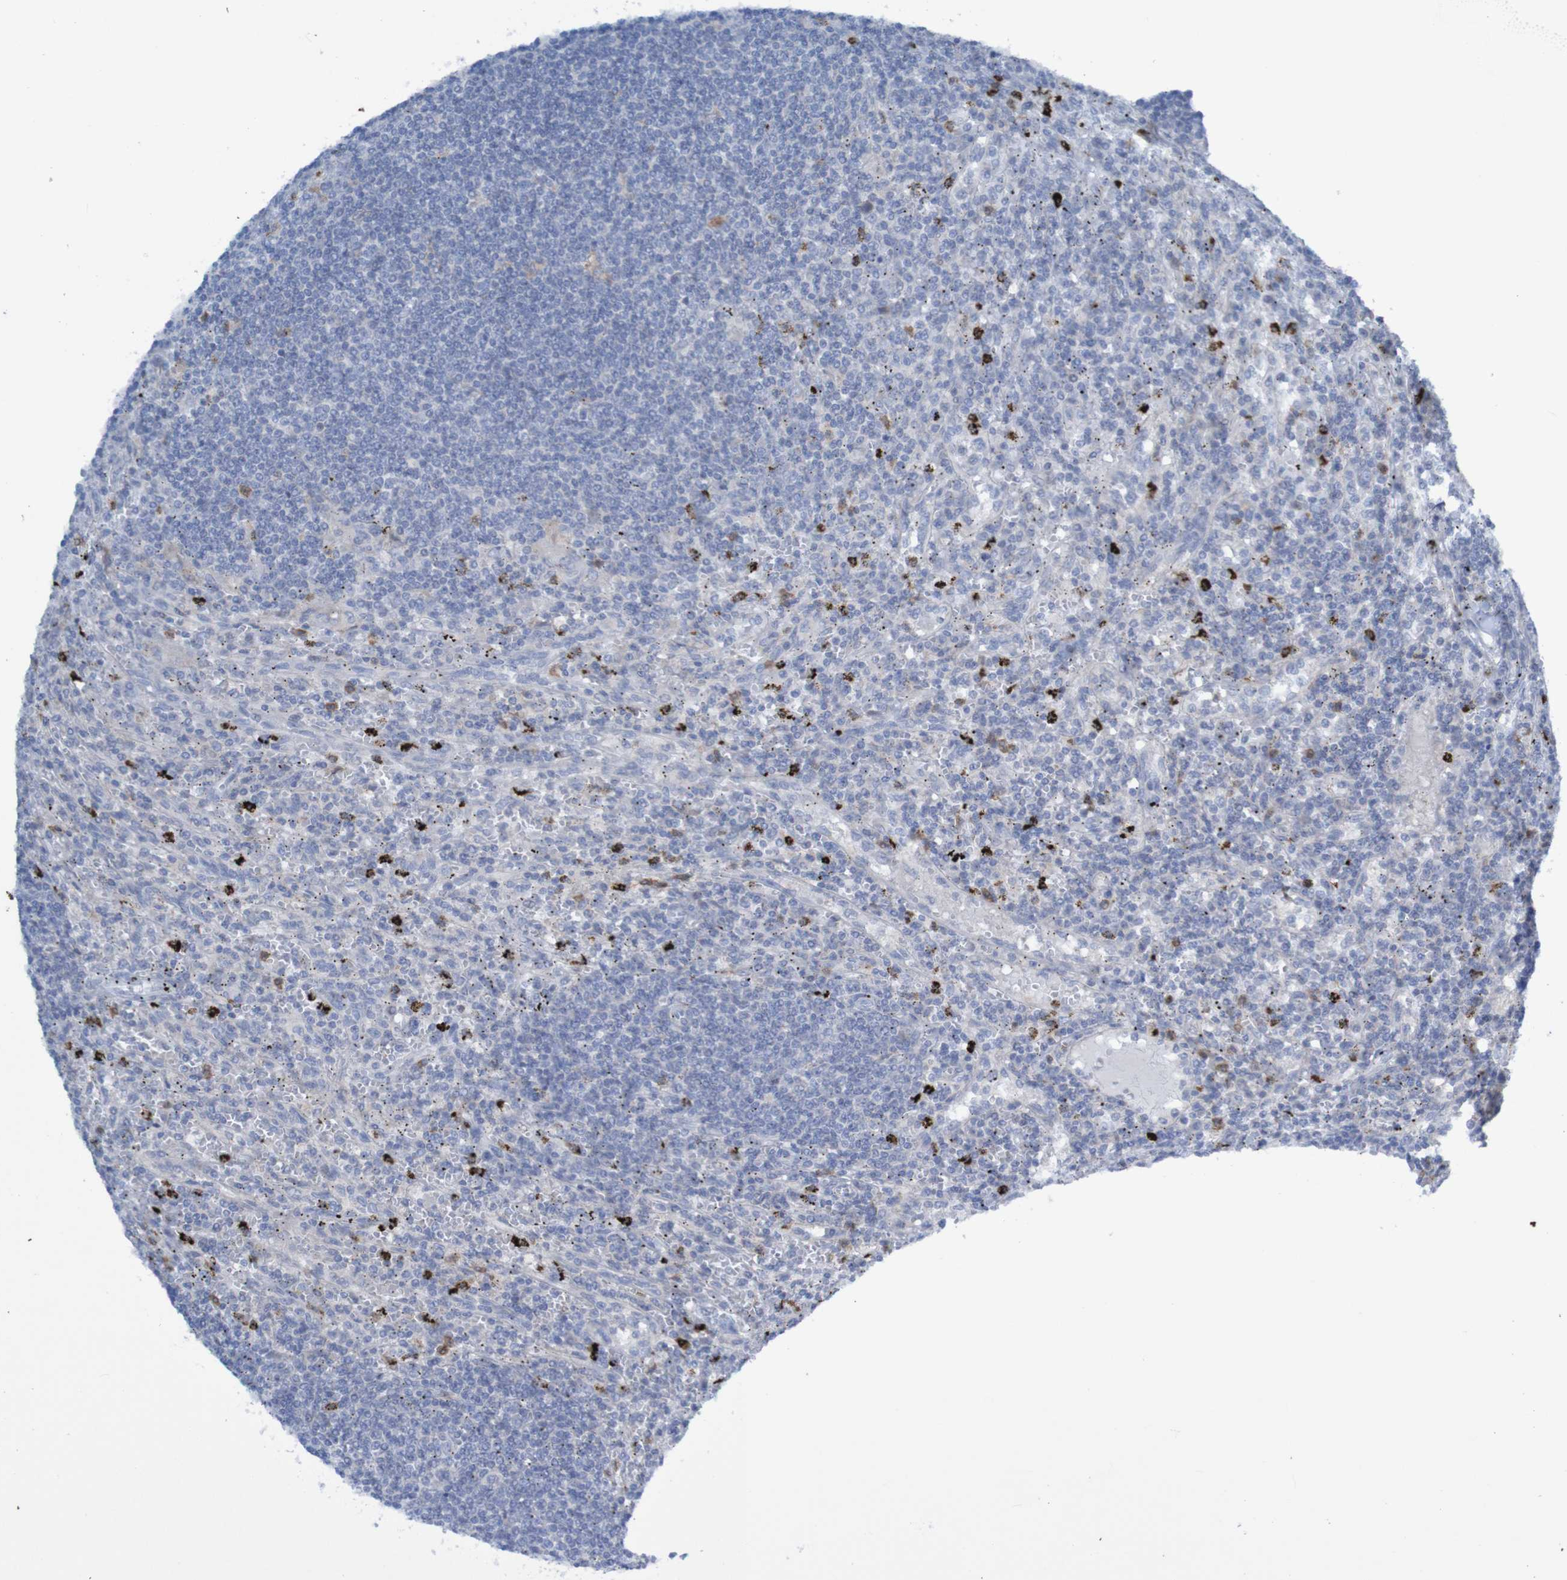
{"staining": {"intensity": "weak", "quantity": "<25%", "location": "cytoplasmic/membranous"}, "tissue": "lymphoma", "cell_type": "Tumor cells", "image_type": "cancer", "snomed": [{"axis": "morphology", "description": "Malignant lymphoma, non-Hodgkin's type, Low grade"}, {"axis": "topography", "description": "Spleen"}], "caption": "This is an IHC photomicrograph of human low-grade malignant lymphoma, non-Hodgkin's type. There is no expression in tumor cells.", "gene": "ANGPT4", "patient": {"sex": "male", "age": 76}}